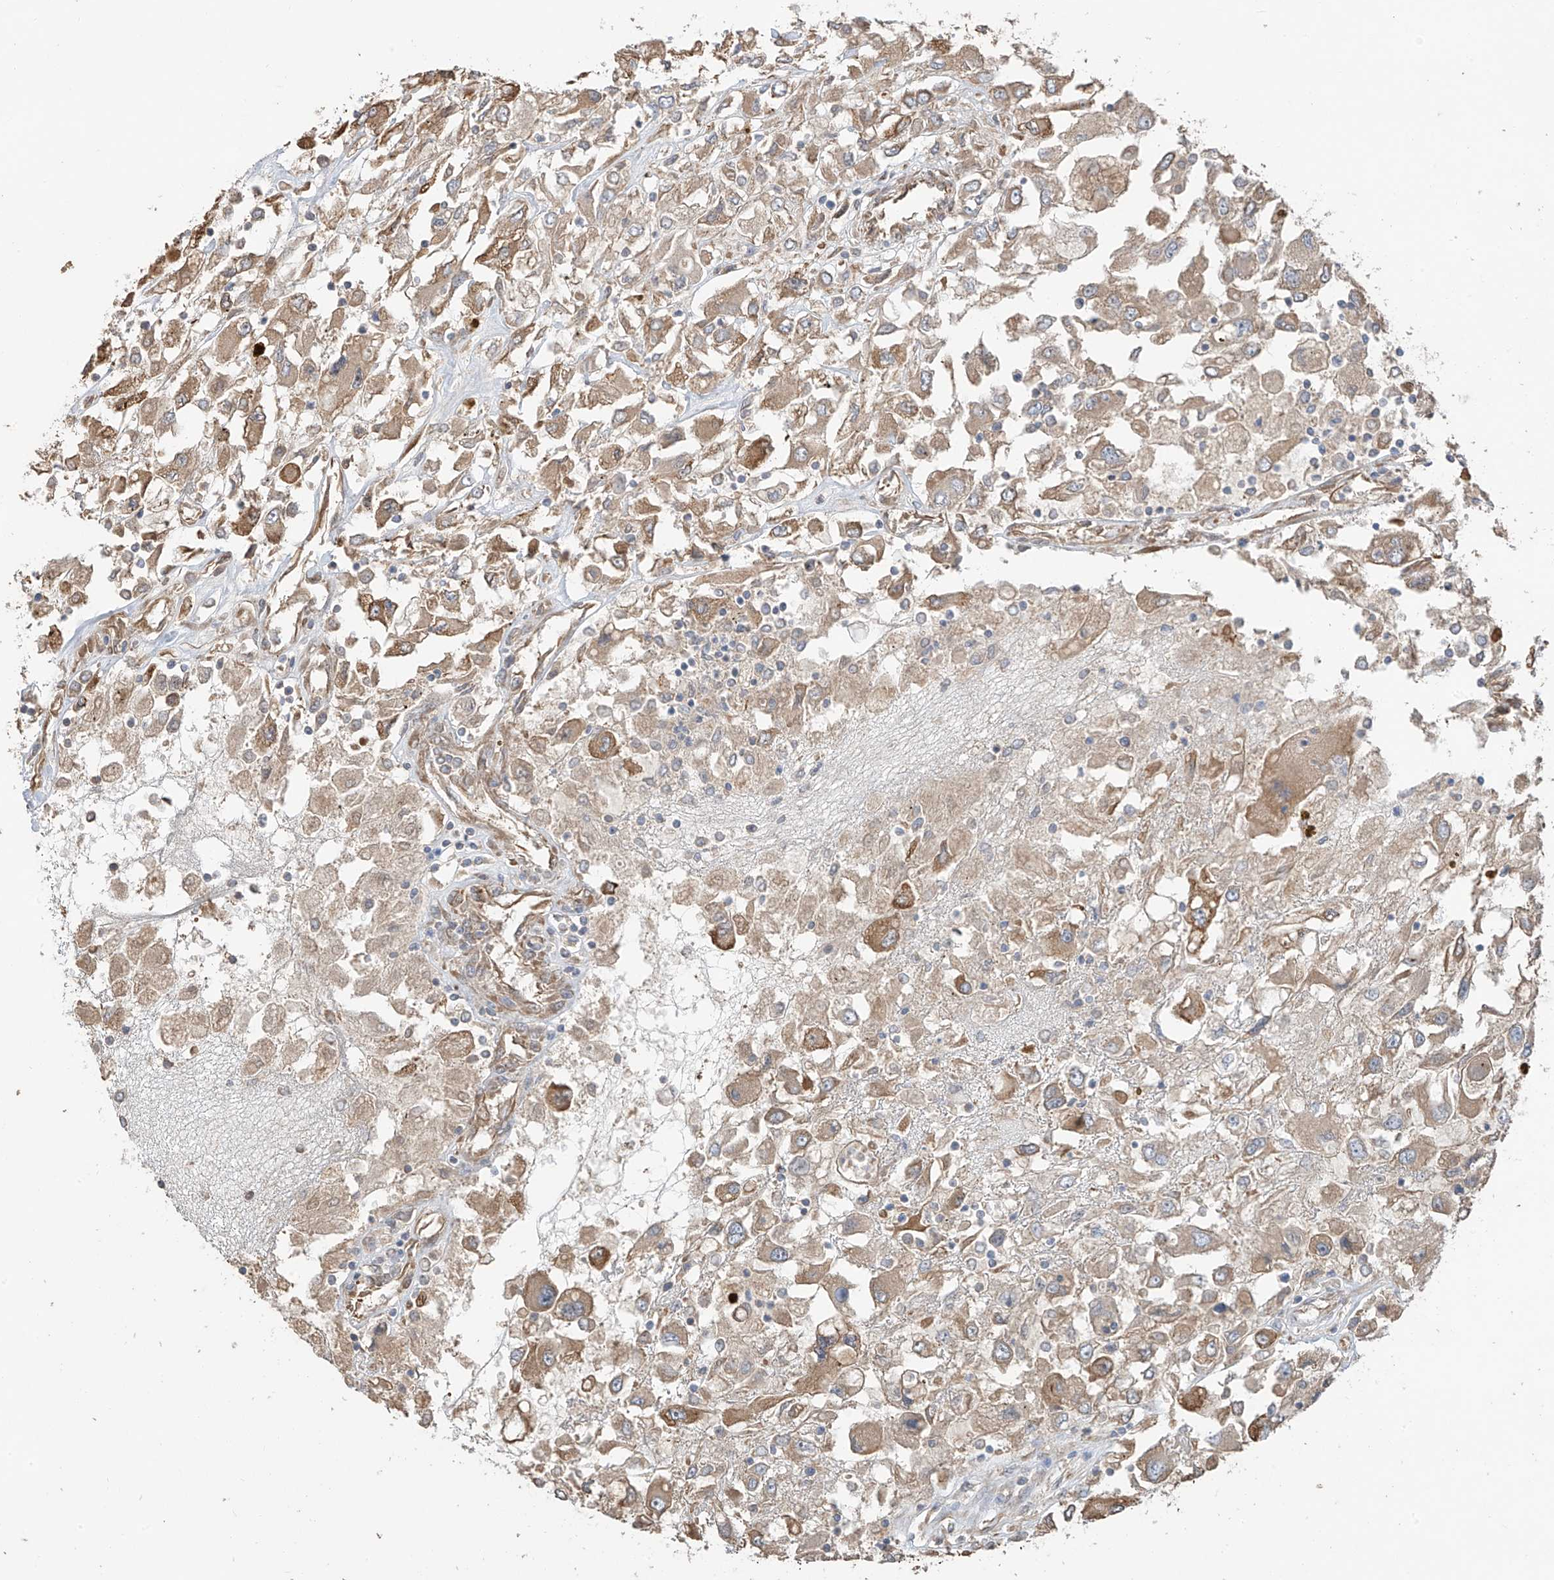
{"staining": {"intensity": "moderate", "quantity": ">75%", "location": "cytoplasmic/membranous"}, "tissue": "renal cancer", "cell_type": "Tumor cells", "image_type": "cancer", "snomed": [{"axis": "morphology", "description": "Adenocarcinoma, NOS"}, {"axis": "topography", "description": "Kidney"}], "caption": "Moderate cytoplasmic/membranous protein expression is appreciated in approximately >75% of tumor cells in renal adenocarcinoma. (Stains: DAB (3,3'-diaminobenzidine) in brown, nuclei in blue, Microscopy: brightfield microscopy at high magnification).", "gene": "AGBL5", "patient": {"sex": "female", "age": 52}}